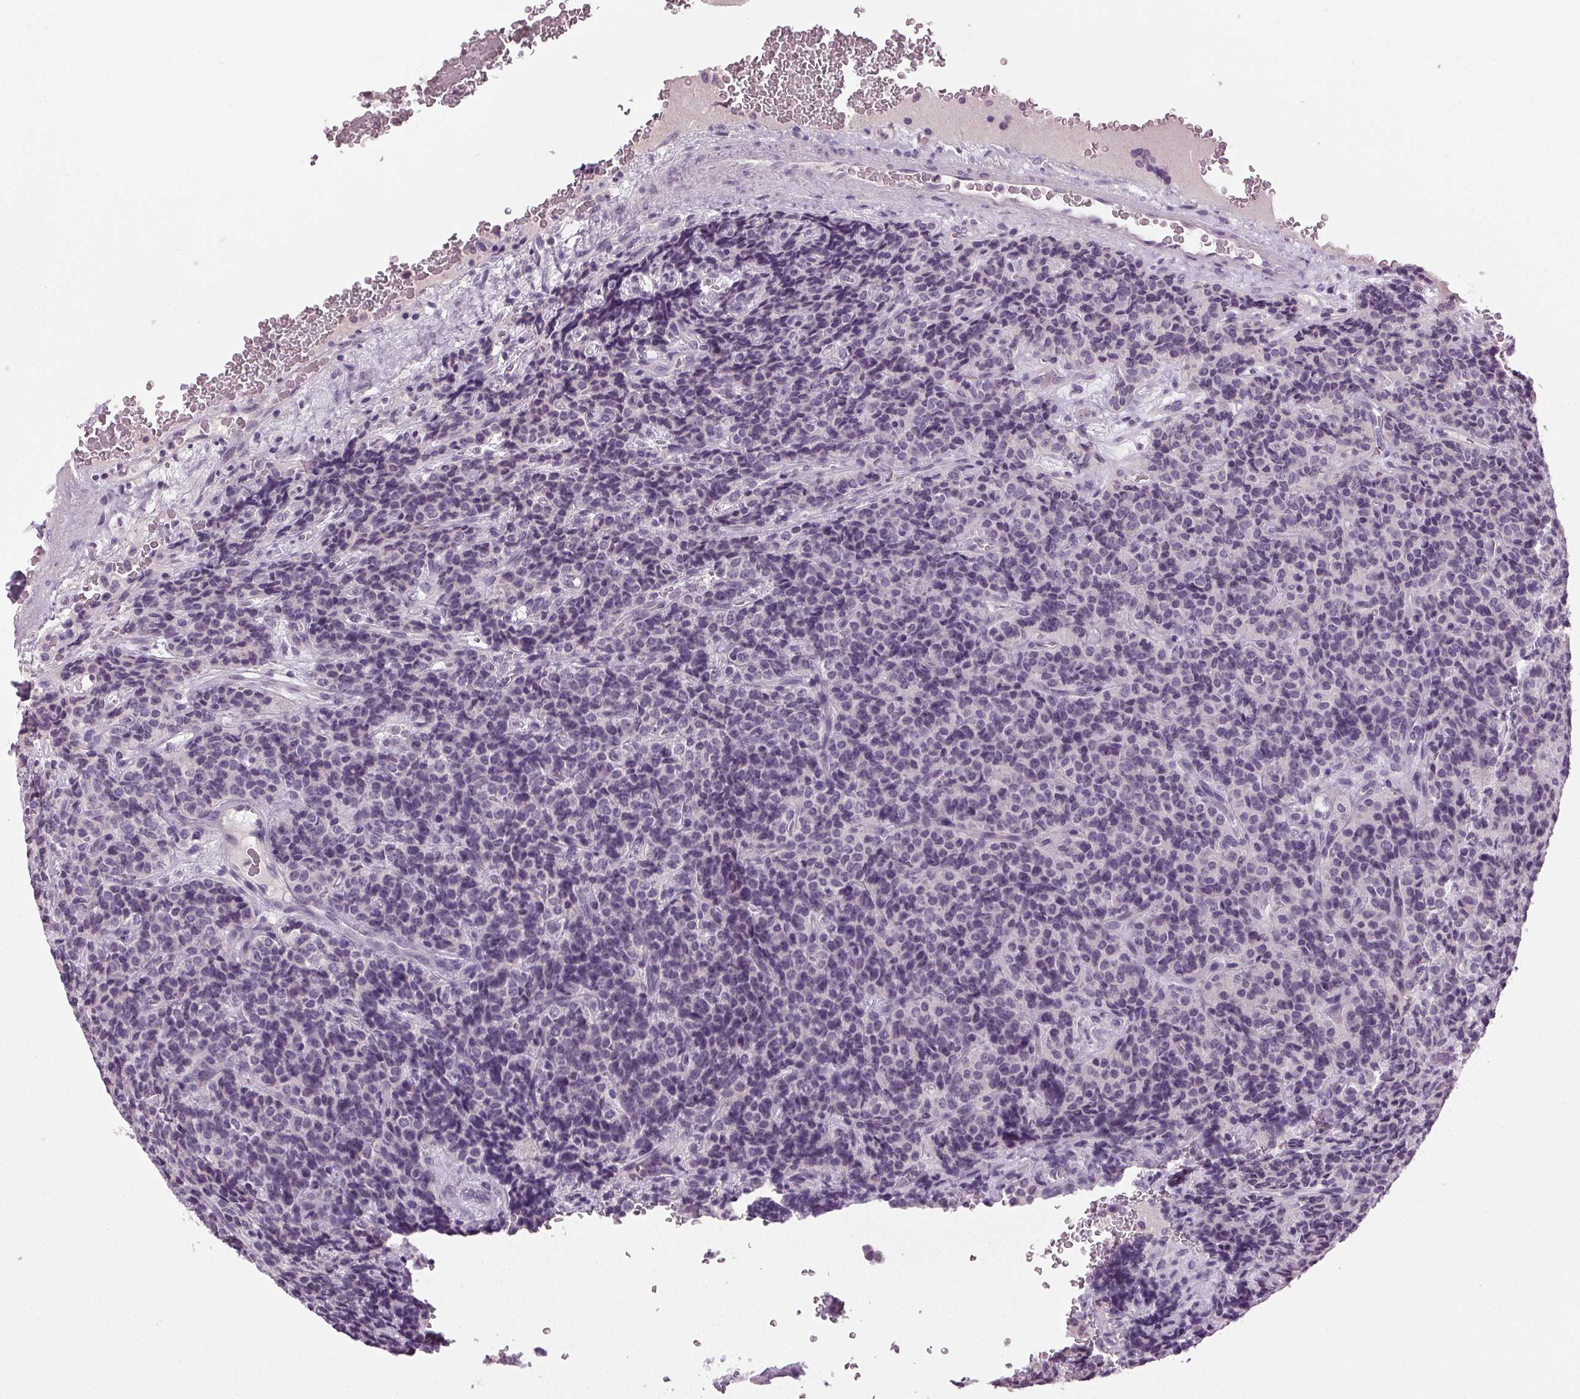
{"staining": {"intensity": "negative", "quantity": "none", "location": "none"}, "tissue": "carcinoid", "cell_type": "Tumor cells", "image_type": "cancer", "snomed": [{"axis": "morphology", "description": "Carcinoid, malignant, NOS"}, {"axis": "topography", "description": "Pancreas"}], "caption": "Immunohistochemistry histopathology image of neoplastic tissue: human carcinoid stained with DAB (3,3'-diaminobenzidine) displays no significant protein staining in tumor cells. Nuclei are stained in blue.", "gene": "DNAH12", "patient": {"sex": "male", "age": 36}}